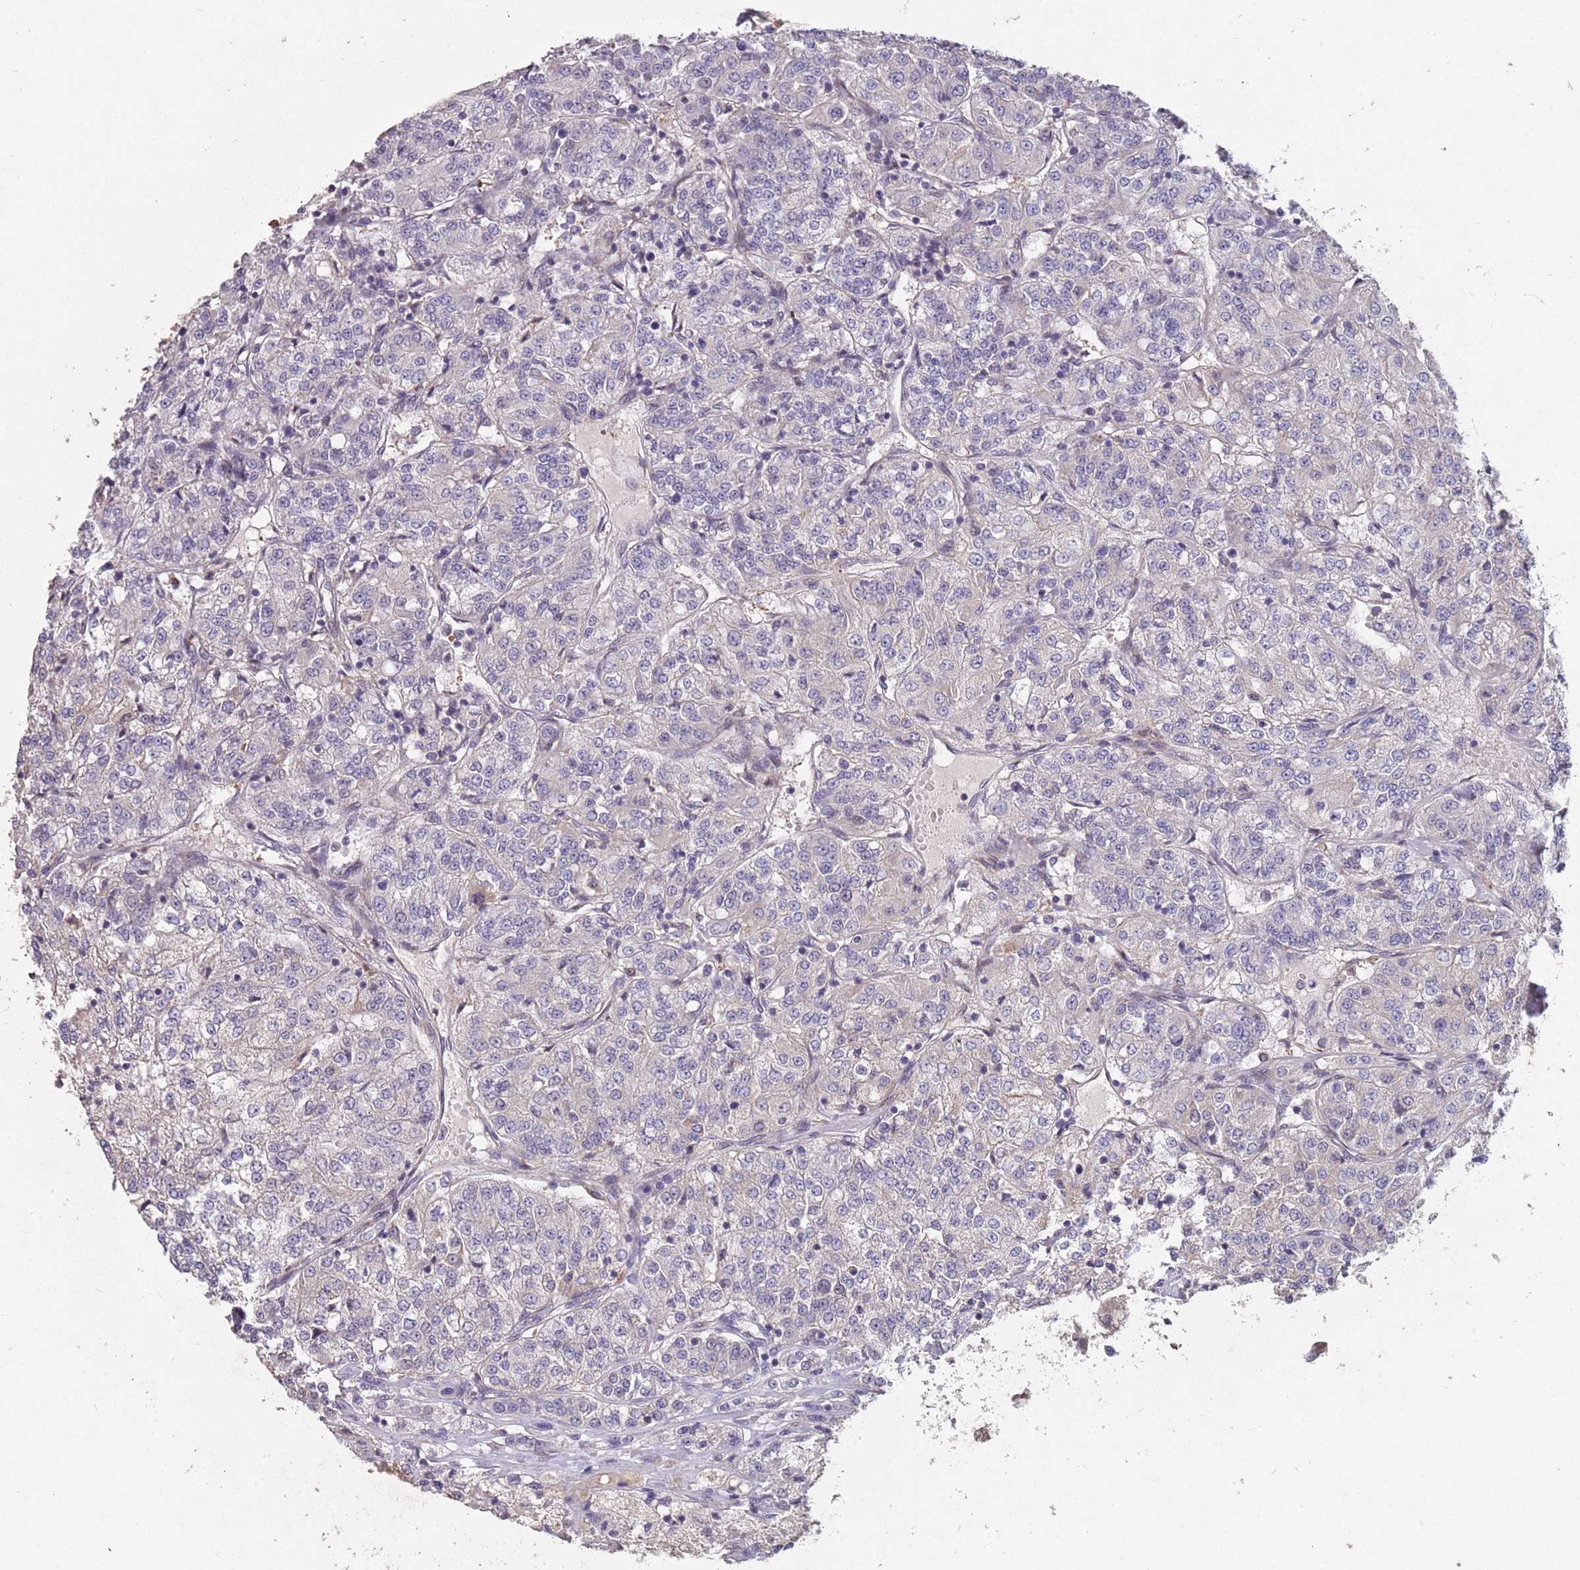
{"staining": {"intensity": "negative", "quantity": "none", "location": "none"}, "tissue": "renal cancer", "cell_type": "Tumor cells", "image_type": "cancer", "snomed": [{"axis": "morphology", "description": "Adenocarcinoma, NOS"}, {"axis": "topography", "description": "Kidney"}], "caption": "The photomicrograph displays no staining of tumor cells in renal cancer.", "gene": "ZNF639", "patient": {"sex": "female", "age": 63}}